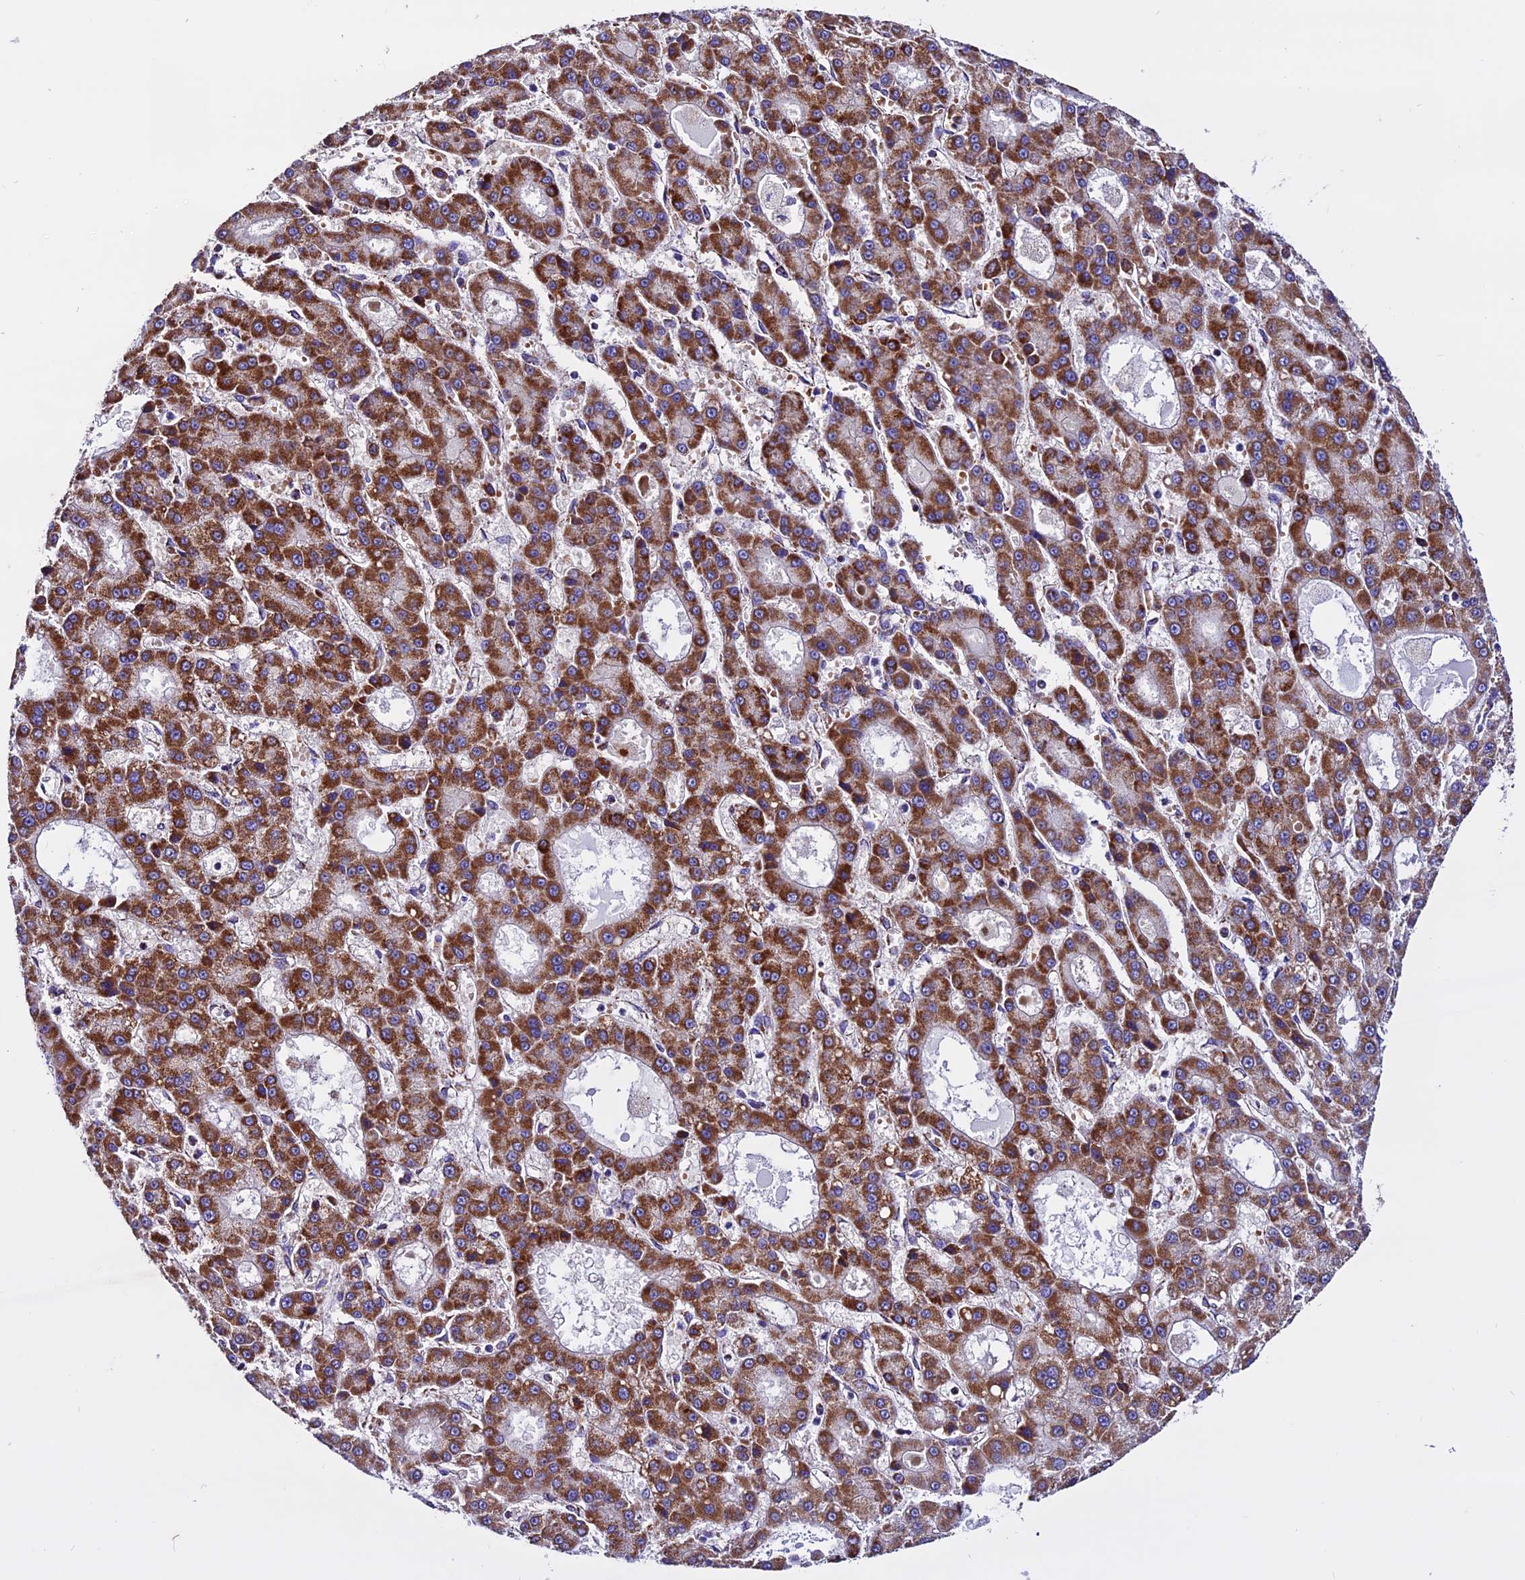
{"staining": {"intensity": "strong", "quantity": ">75%", "location": "cytoplasmic/membranous"}, "tissue": "liver cancer", "cell_type": "Tumor cells", "image_type": "cancer", "snomed": [{"axis": "morphology", "description": "Carcinoma, Hepatocellular, NOS"}, {"axis": "topography", "description": "Liver"}], "caption": "Immunohistochemistry (IHC) of liver cancer reveals high levels of strong cytoplasmic/membranous positivity in about >75% of tumor cells.", "gene": "CX3CL1", "patient": {"sex": "male", "age": 70}}